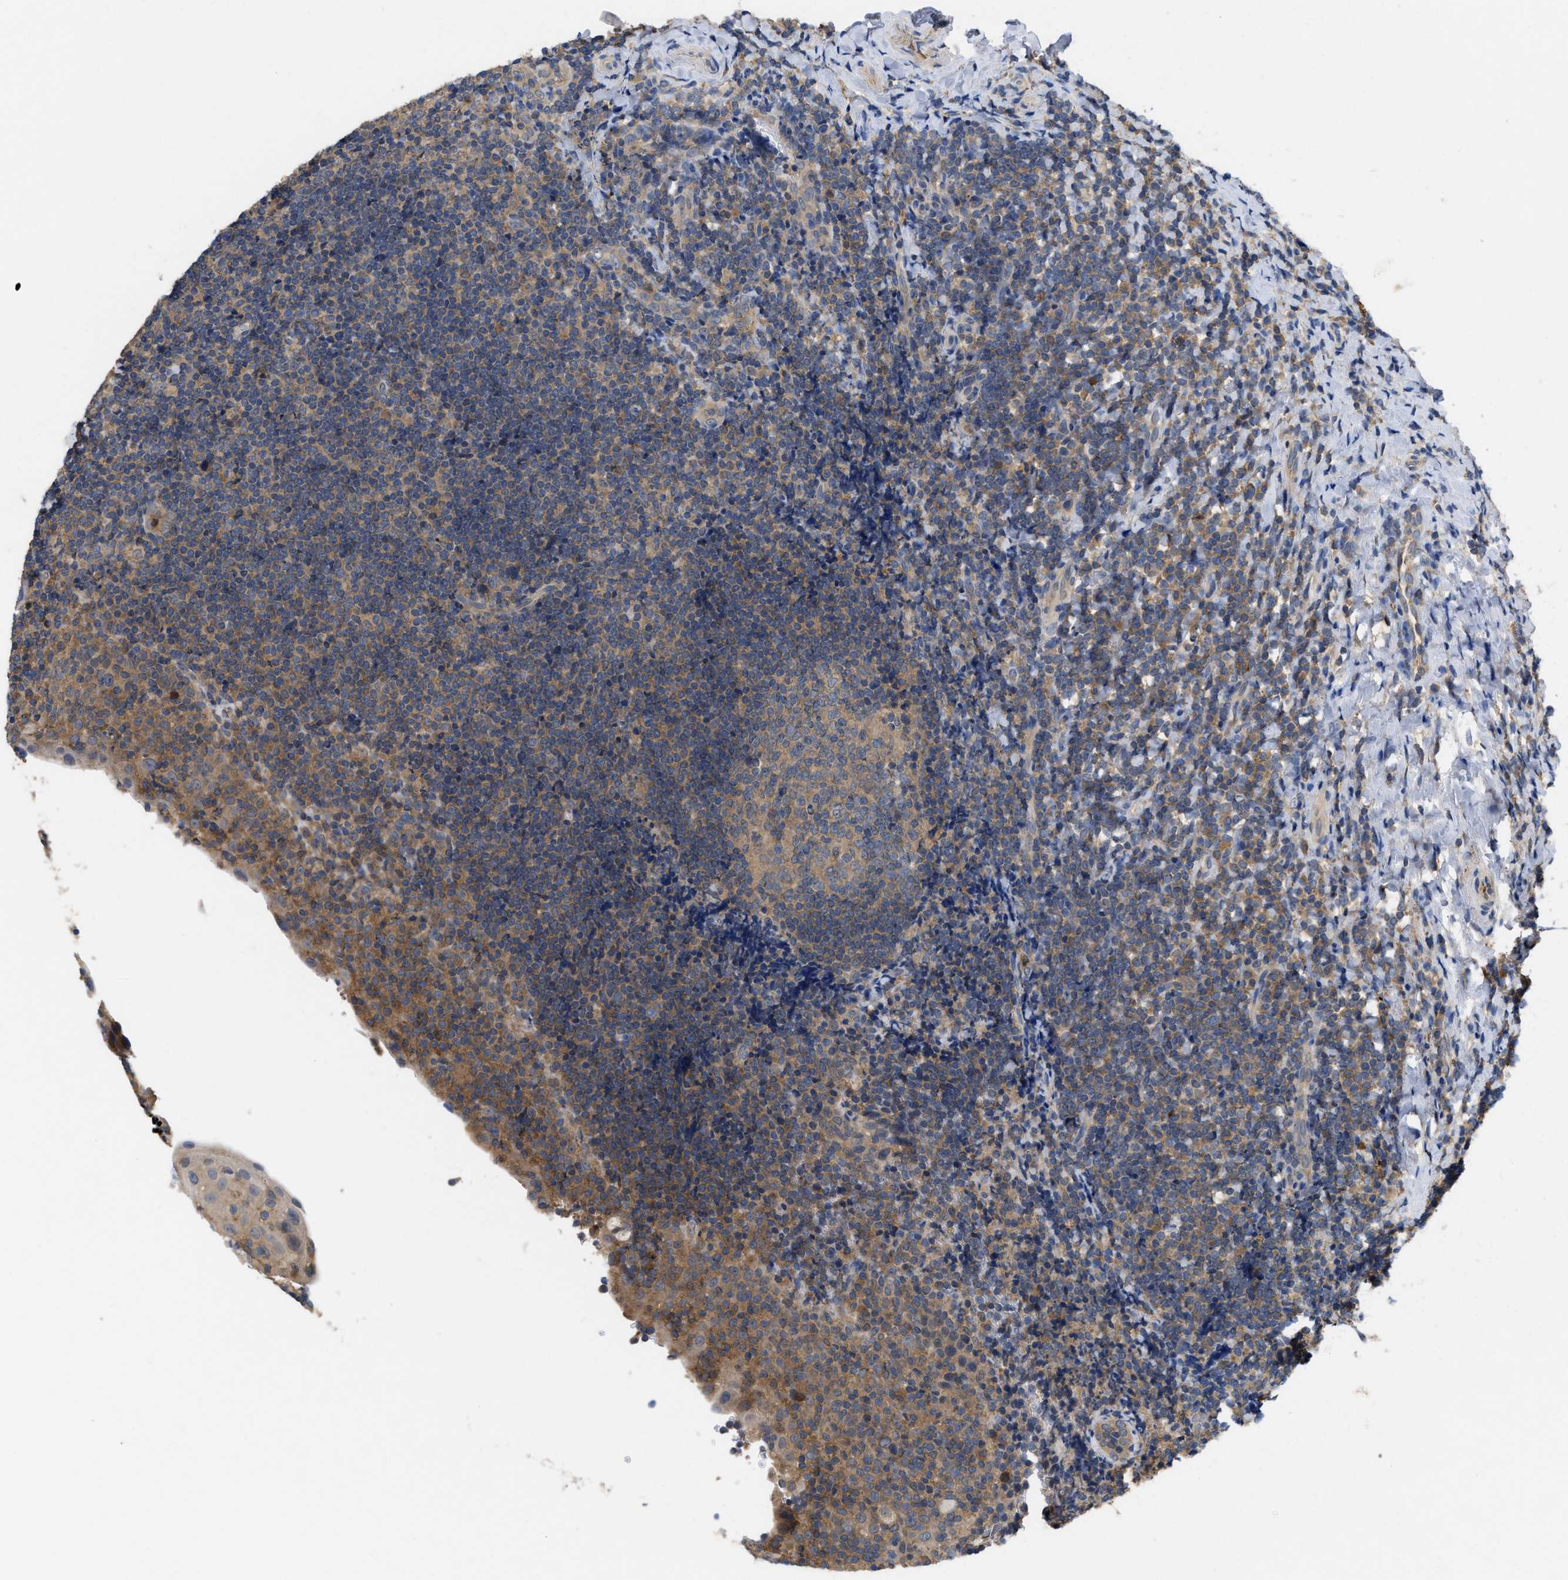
{"staining": {"intensity": "weak", "quantity": ">75%", "location": "cytoplasmic/membranous"}, "tissue": "tonsil", "cell_type": "Germinal center cells", "image_type": "normal", "snomed": [{"axis": "morphology", "description": "Normal tissue, NOS"}, {"axis": "topography", "description": "Tonsil"}], "caption": "High-magnification brightfield microscopy of unremarkable tonsil stained with DAB (3,3'-diaminobenzidine) (brown) and counterstained with hematoxylin (blue). germinal center cells exhibit weak cytoplasmic/membranous expression is seen in approximately>75% of cells. The protein of interest is stained brown, and the nuclei are stained in blue (DAB (3,3'-diaminobenzidine) IHC with brightfield microscopy, high magnification).", "gene": "RNF216", "patient": {"sex": "male", "age": 37}}